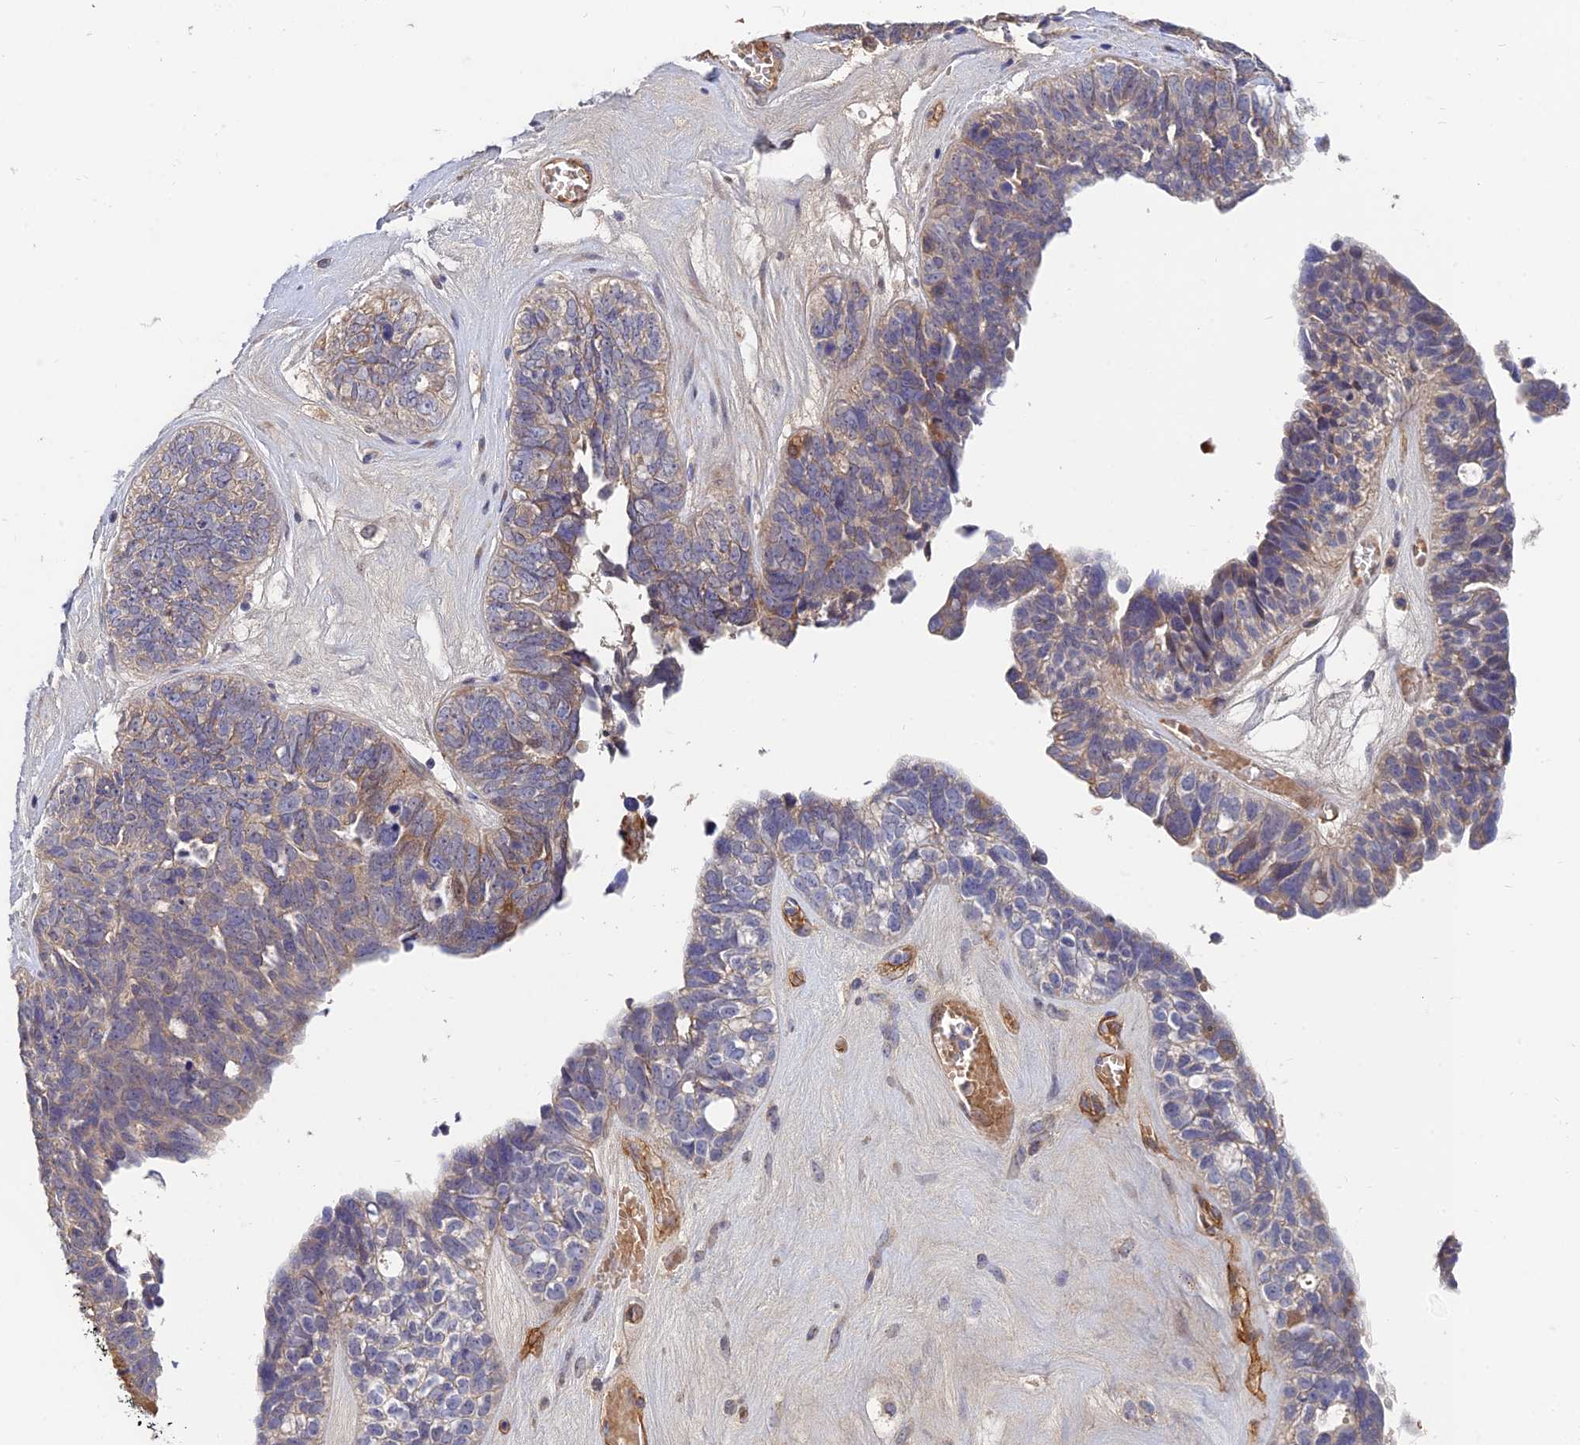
{"staining": {"intensity": "weak", "quantity": "<25%", "location": "cytoplasmic/membranous"}, "tissue": "ovarian cancer", "cell_type": "Tumor cells", "image_type": "cancer", "snomed": [{"axis": "morphology", "description": "Cystadenocarcinoma, serous, NOS"}, {"axis": "topography", "description": "Ovary"}], "caption": "Tumor cells are negative for brown protein staining in serous cystadenocarcinoma (ovarian). (Immunohistochemistry (ihc), brightfield microscopy, high magnification).", "gene": "MRPL35", "patient": {"sex": "female", "age": 79}}